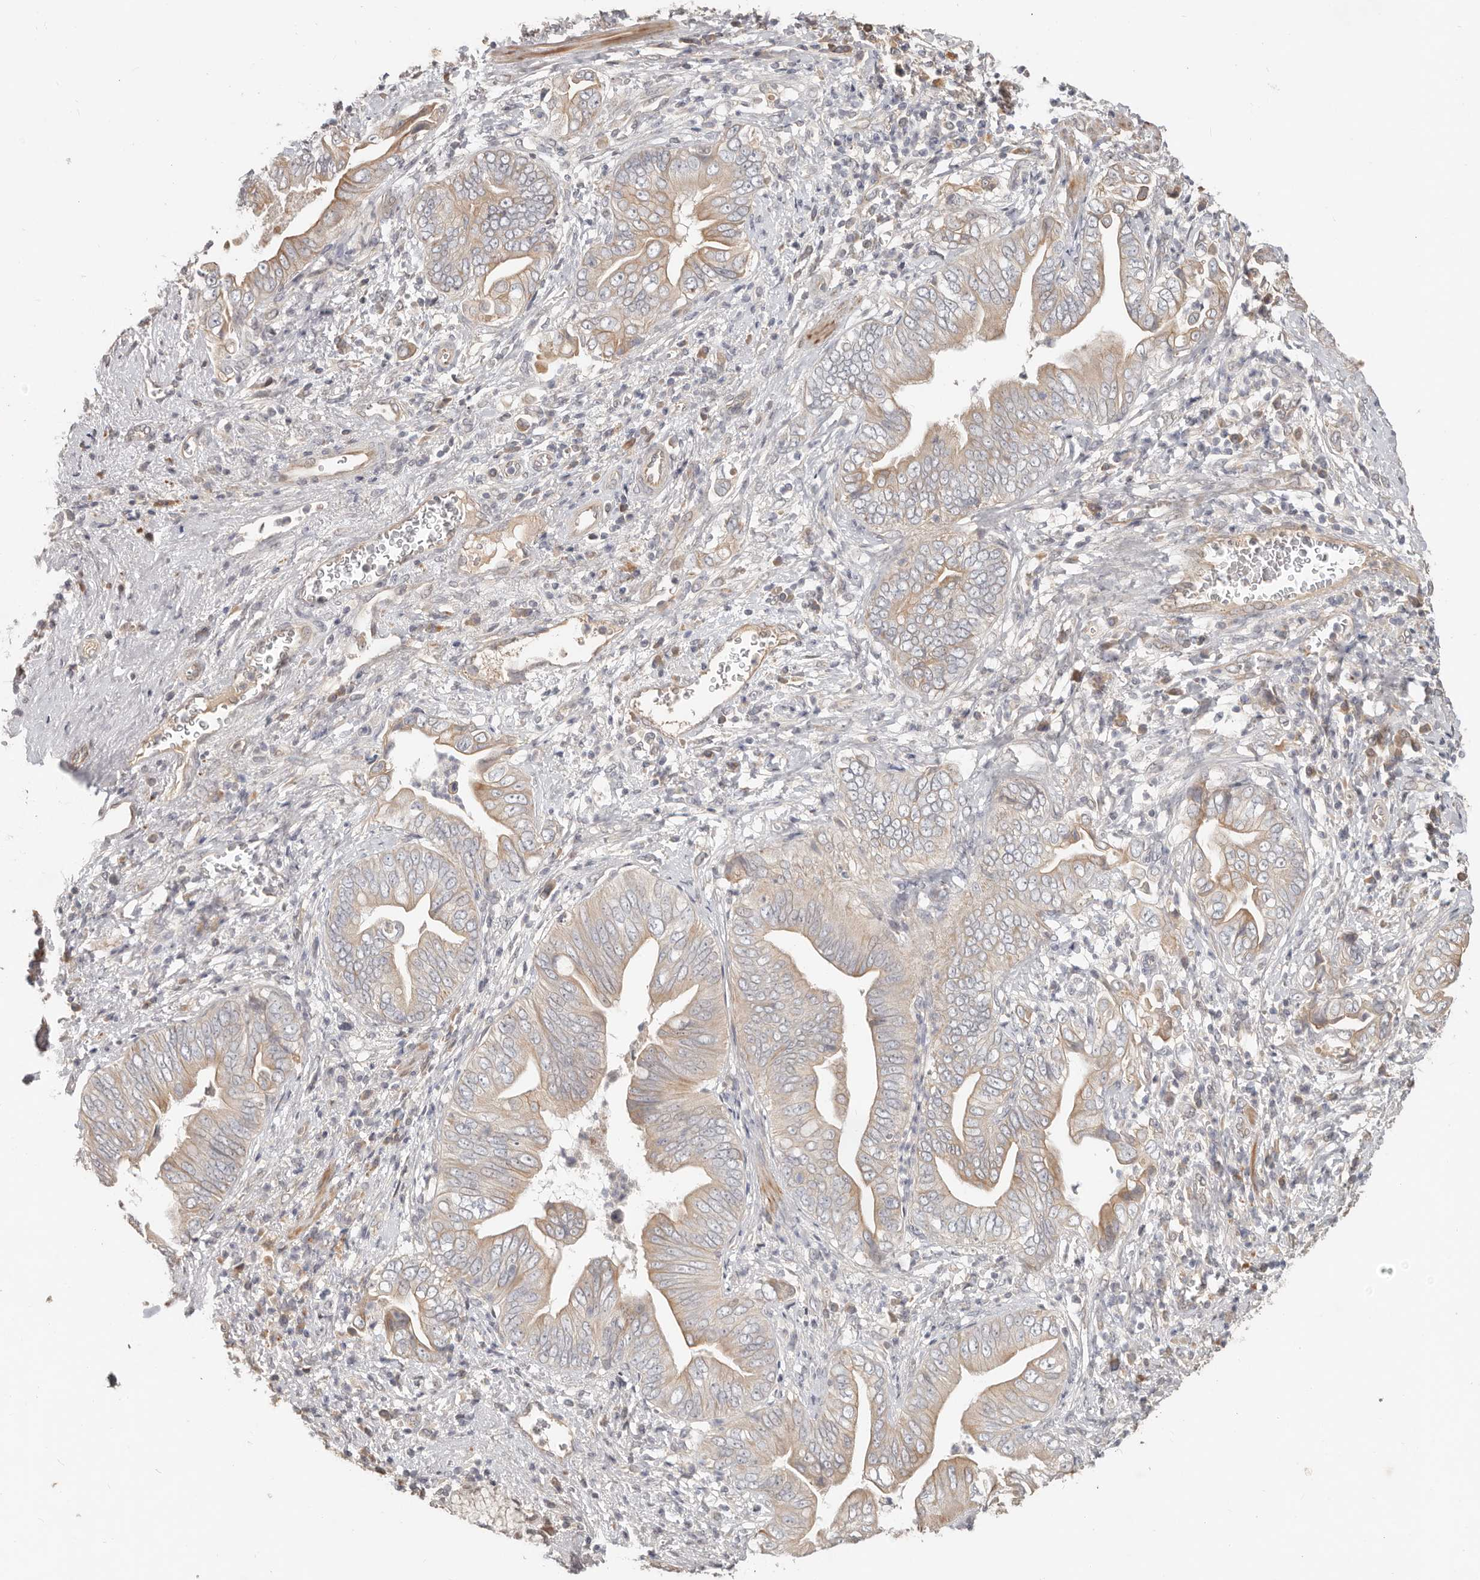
{"staining": {"intensity": "moderate", "quantity": "25%-75%", "location": "cytoplasmic/membranous"}, "tissue": "pancreatic cancer", "cell_type": "Tumor cells", "image_type": "cancer", "snomed": [{"axis": "morphology", "description": "Adenocarcinoma, NOS"}, {"axis": "topography", "description": "Pancreas"}], "caption": "Immunohistochemistry image of neoplastic tissue: human pancreatic cancer stained using immunohistochemistry (IHC) exhibits medium levels of moderate protein expression localized specifically in the cytoplasmic/membranous of tumor cells, appearing as a cytoplasmic/membranous brown color.", "gene": "MTFR2", "patient": {"sex": "male", "age": 75}}